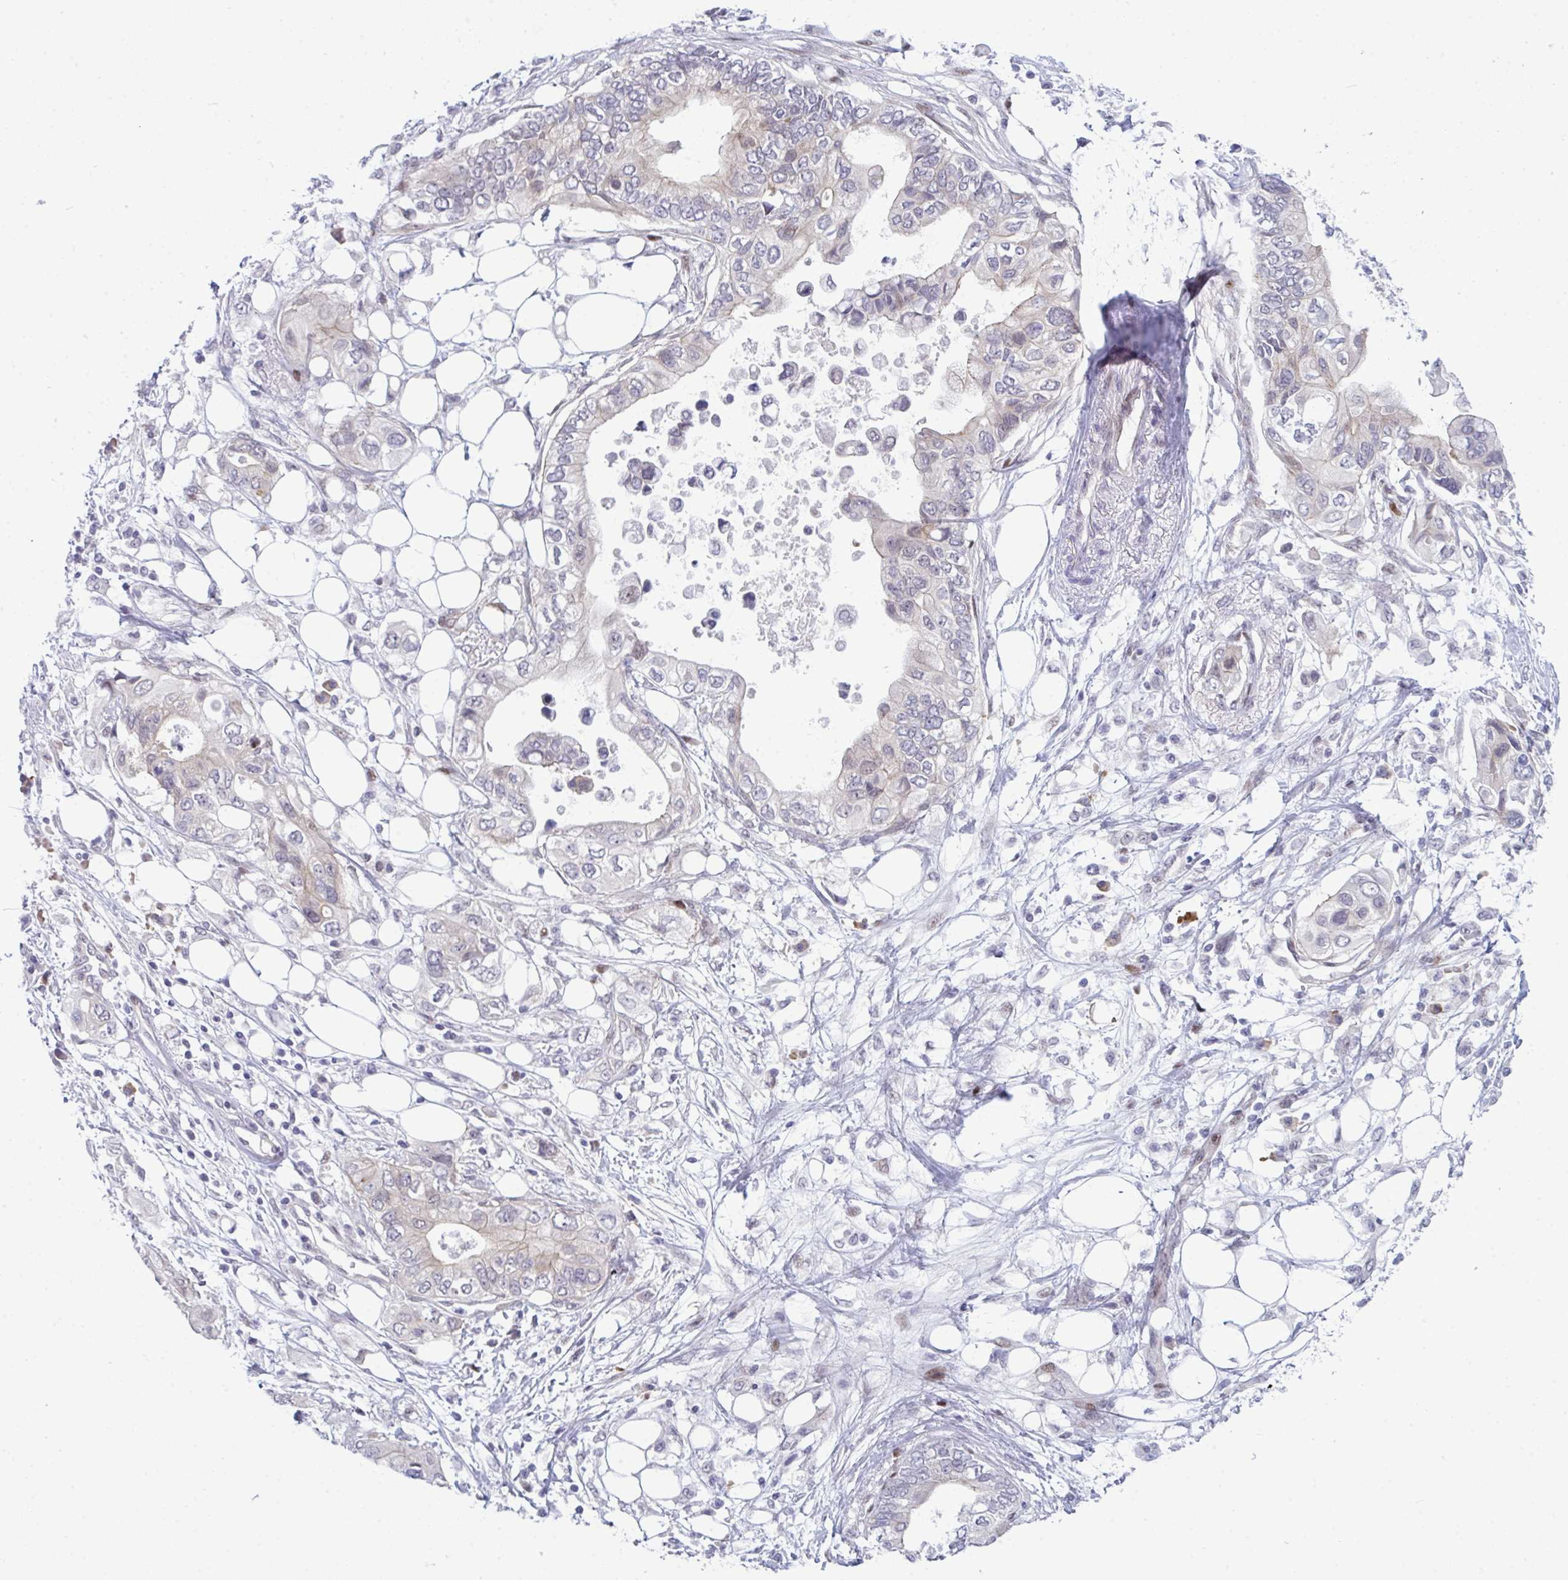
{"staining": {"intensity": "negative", "quantity": "none", "location": "none"}, "tissue": "pancreatic cancer", "cell_type": "Tumor cells", "image_type": "cancer", "snomed": [{"axis": "morphology", "description": "Adenocarcinoma, NOS"}, {"axis": "topography", "description": "Pancreas"}], "caption": "The histopathology image exhibits no staining of tumor cells in pancreatic adenocarcinoma.", "gene": "TAB1", "patient": {"sex": "female", "age": 63}}